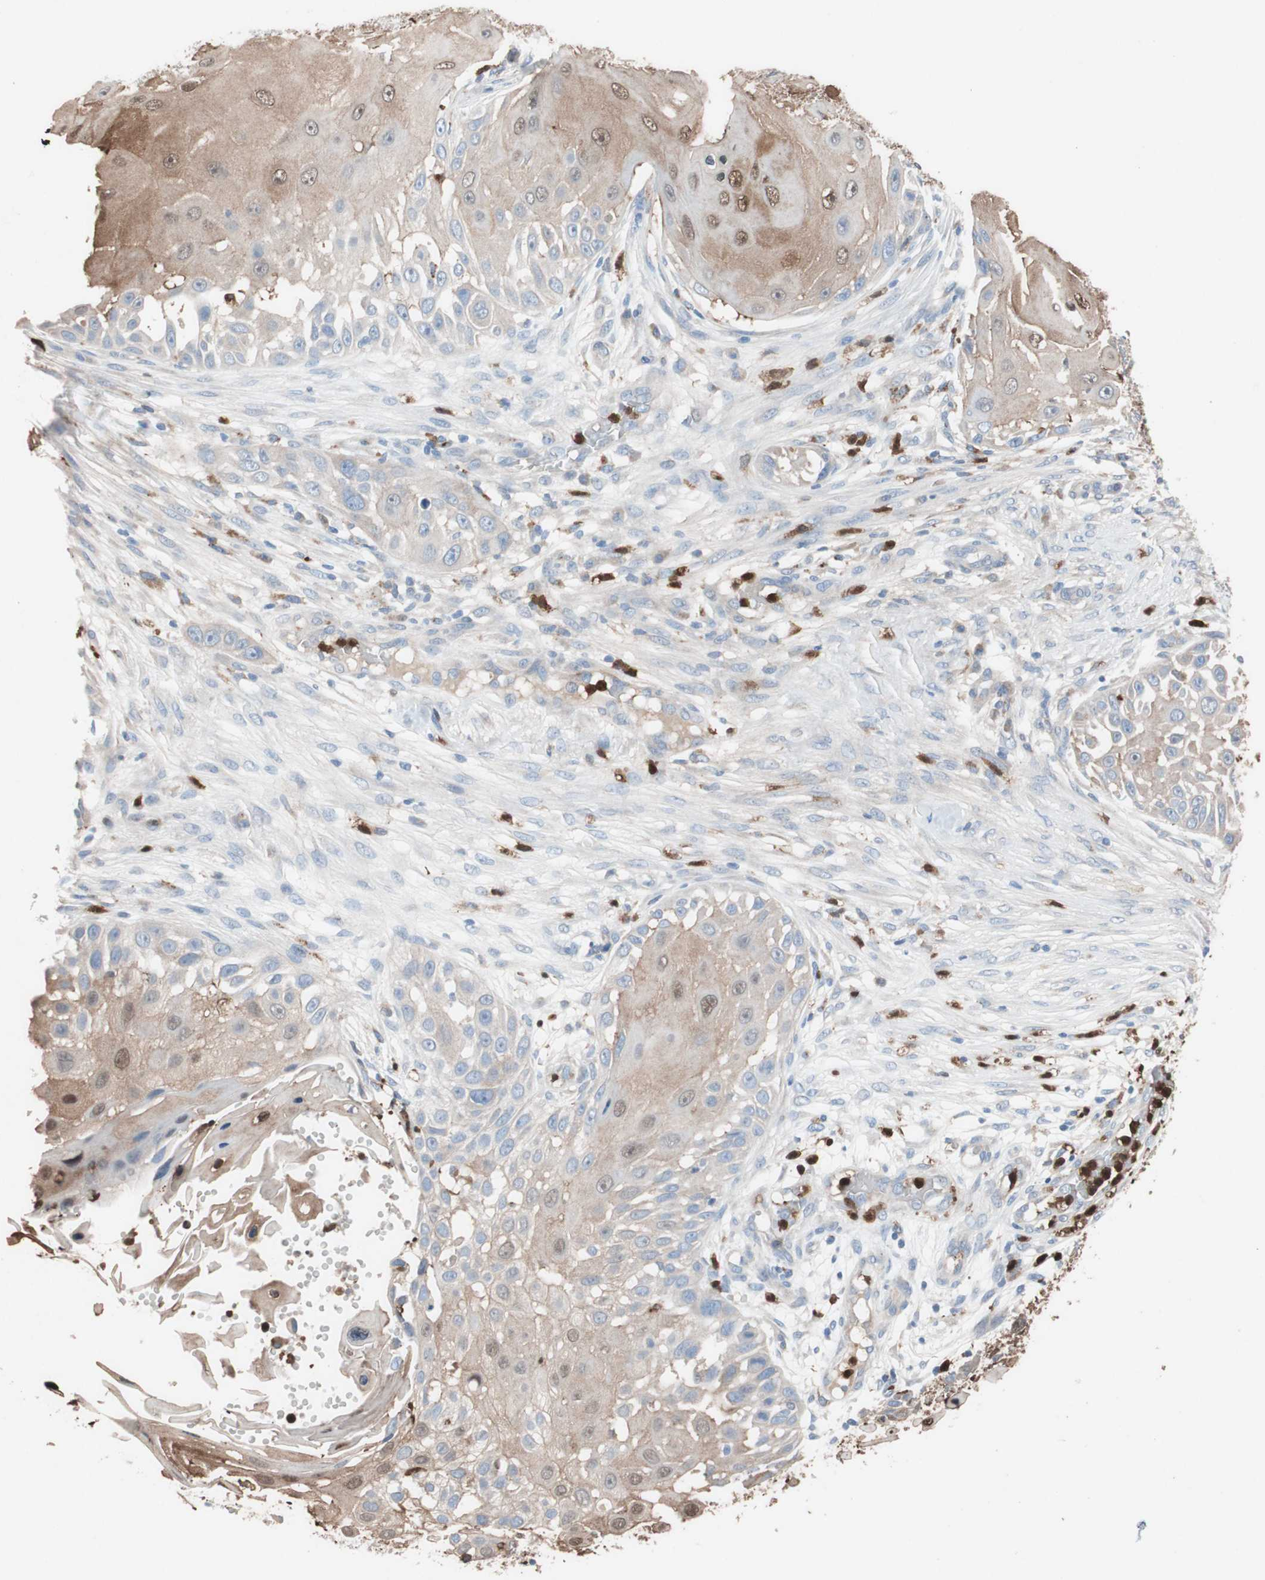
{"staining": {"intensity": "weak", "quantity": ">75%", "location": "cytoplasmic/membranous"}, "tissue": "skin cancer", "cell_type": "Tumor cells", "image_type": "cancer", "snomed": [{"axis": "morphology", "description": "Squamous cell carcinoma, NOS"}, {"axis": "topography", "description": "Skin"}], "caption": "Protein expression analysis of skin cancer reveals weak cytoplasmic/membranous staining in about >75% of tumor cells. (Brightfield microscopy of DAB IHC at high magnification).", "gene": "CLEC4D", "patient": {"sex": "female", "age": 44}}